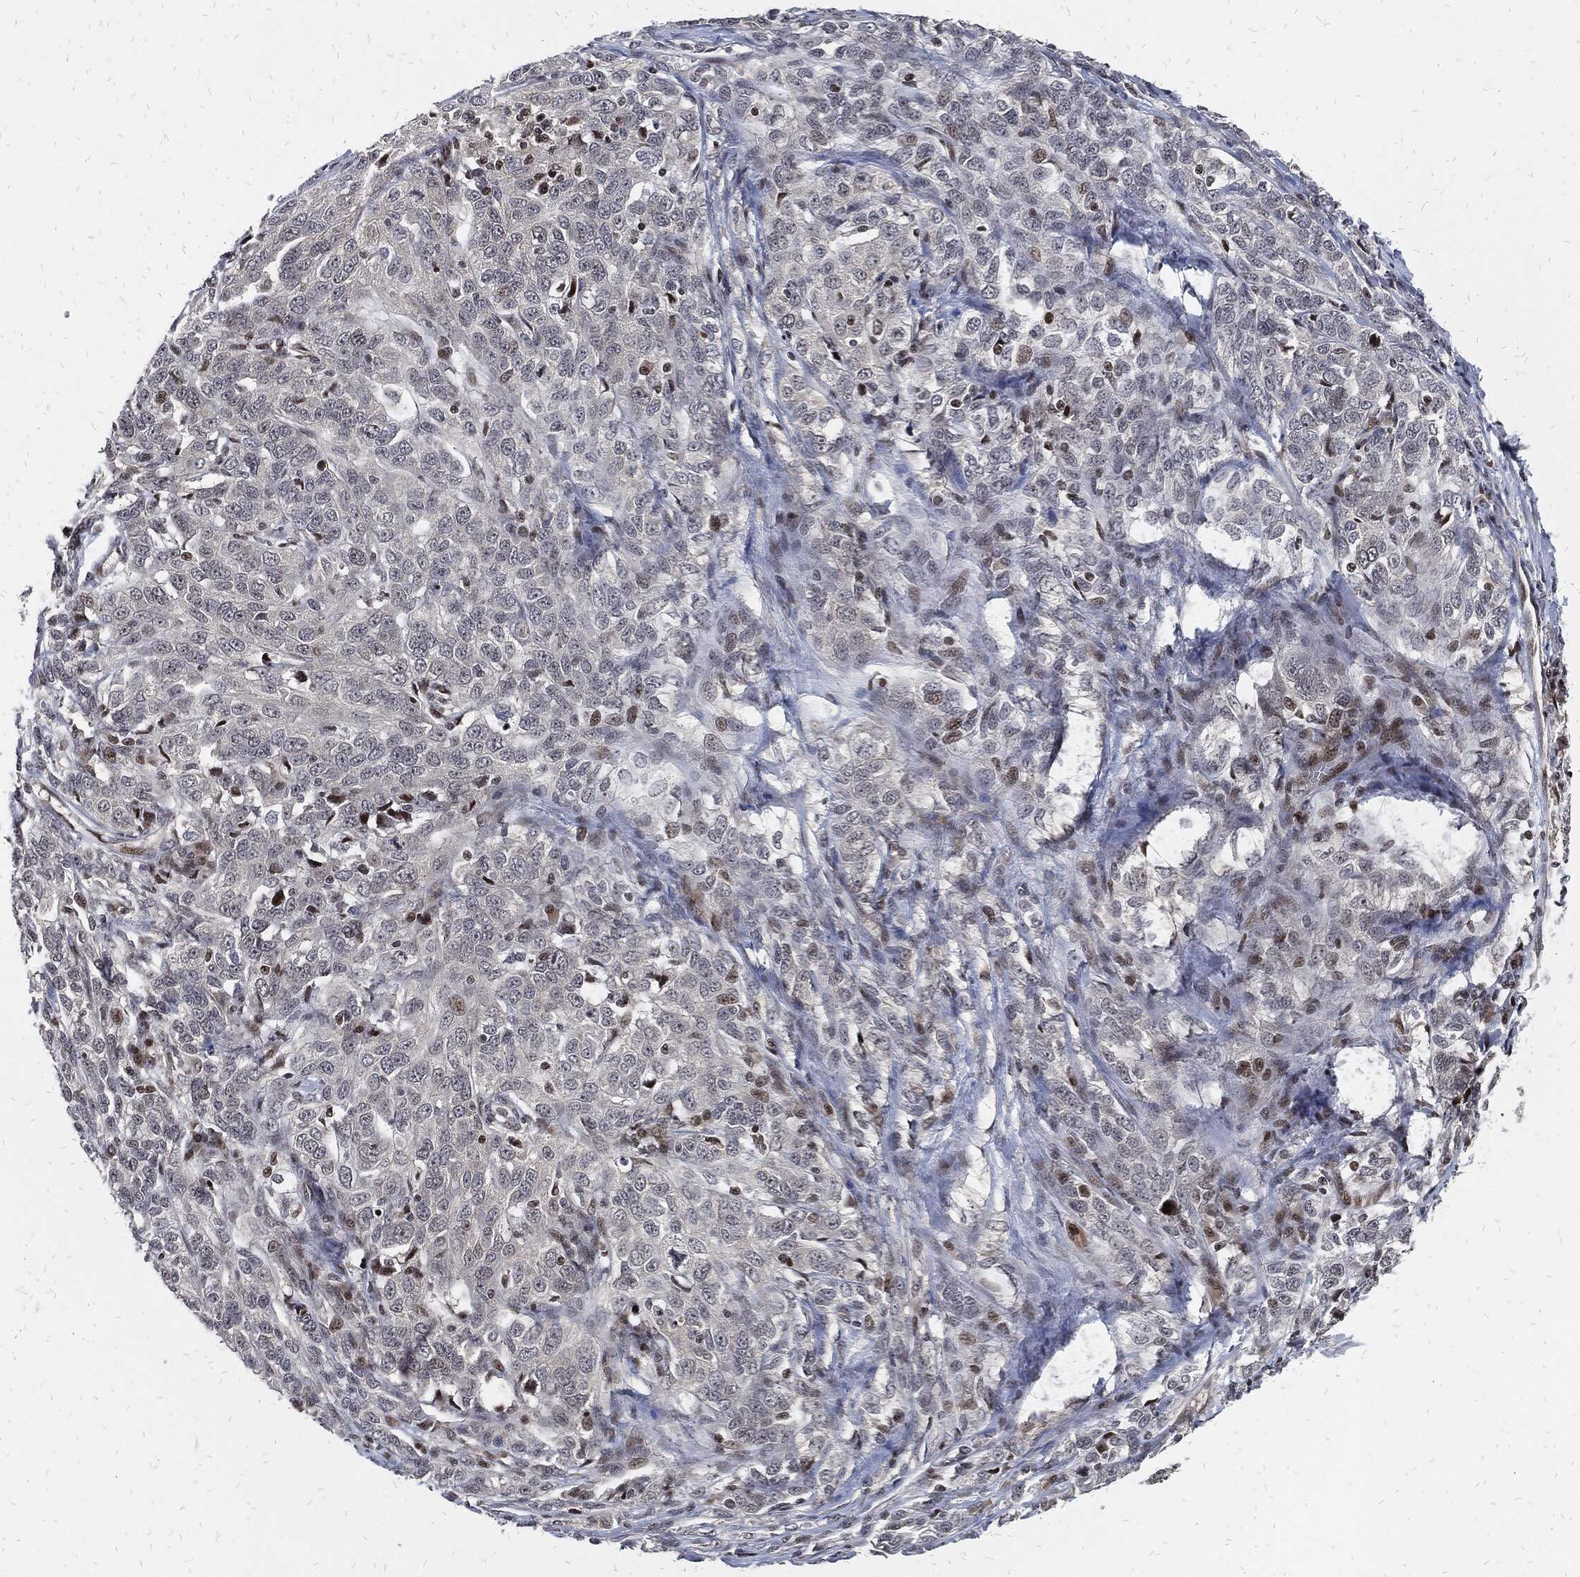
{"staining": {"intensity": "negative", "quantity": "none", "location": "none"}, "tissue": "ovarian cancer", "cell_type": "Tumor cells", "image_type": "cancer", "snomed": [{"axis": "morphology", "description": "Cystadenocarcinoma, serous, NOS"}, {"axis": "topography", "description": "Ovary"}], "caption": "Tumor cells show no significant staining in ovarian serous cystadenocarcinoma. (DAB IHC with hematoxylin counter stain).", "gene": "ZNF775", "patient": {"sex": "female", "age": 71}}